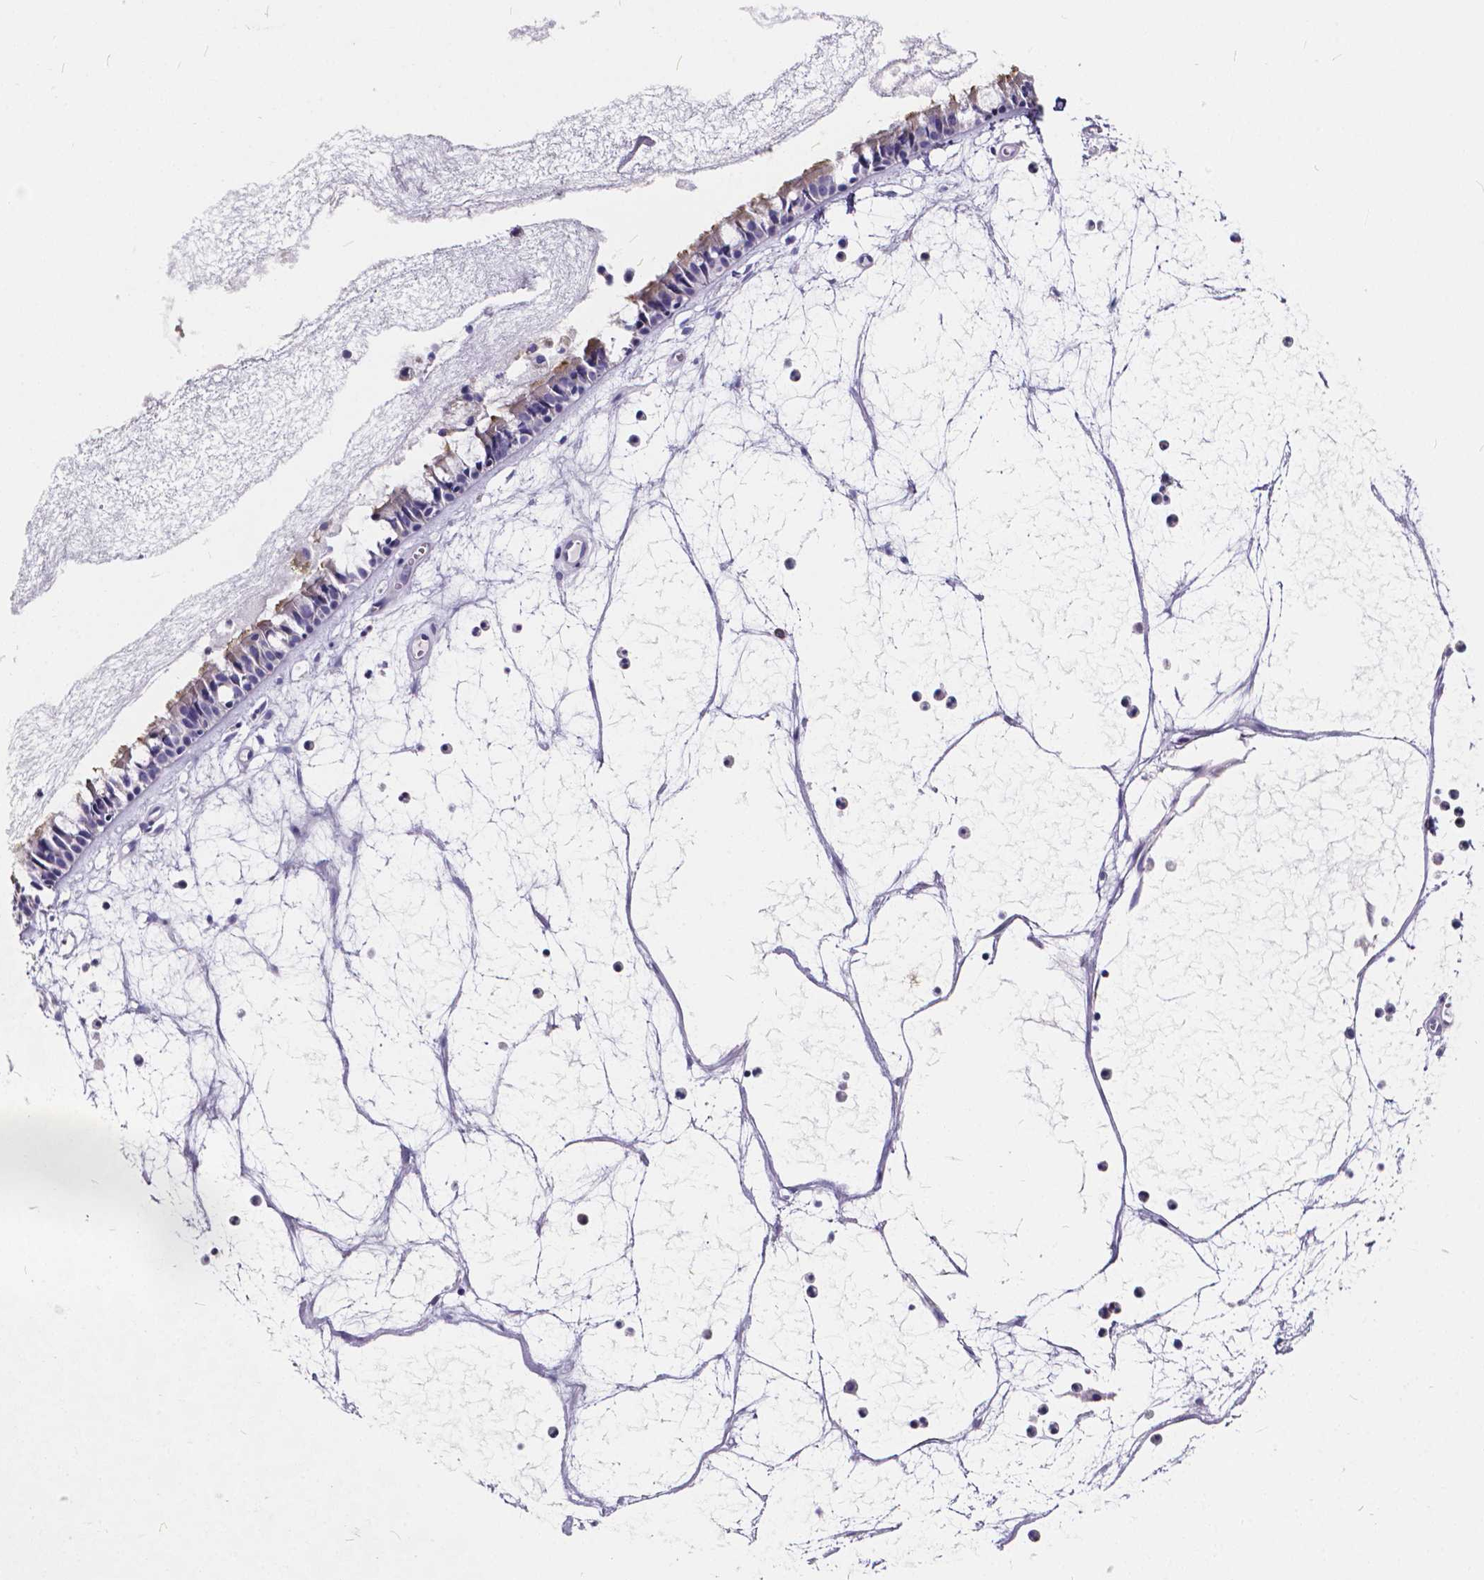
{"staining": {"intensity": "strong", "quantity": ">75%", "location": "cytoplasmic/membranous"}, "tissue": "nasopharynx", "cell_type": "Respiratory epithelial cells", "image_type": "normal", "snomed": [{"axis": "morphology", "description": "Normal tissue, NOS"}, {"axis": "topography", "description": "Nasopharynx"}], "caption": "This is a histology image of immunohistochemistry (IHC) staining of normal nasopharynx, which shows strong staining in the cytoplasmic/membranous of respiratory epithelial cells.", "gene": "SPEF2", "patient": {"sex": "male", "age": 31}}